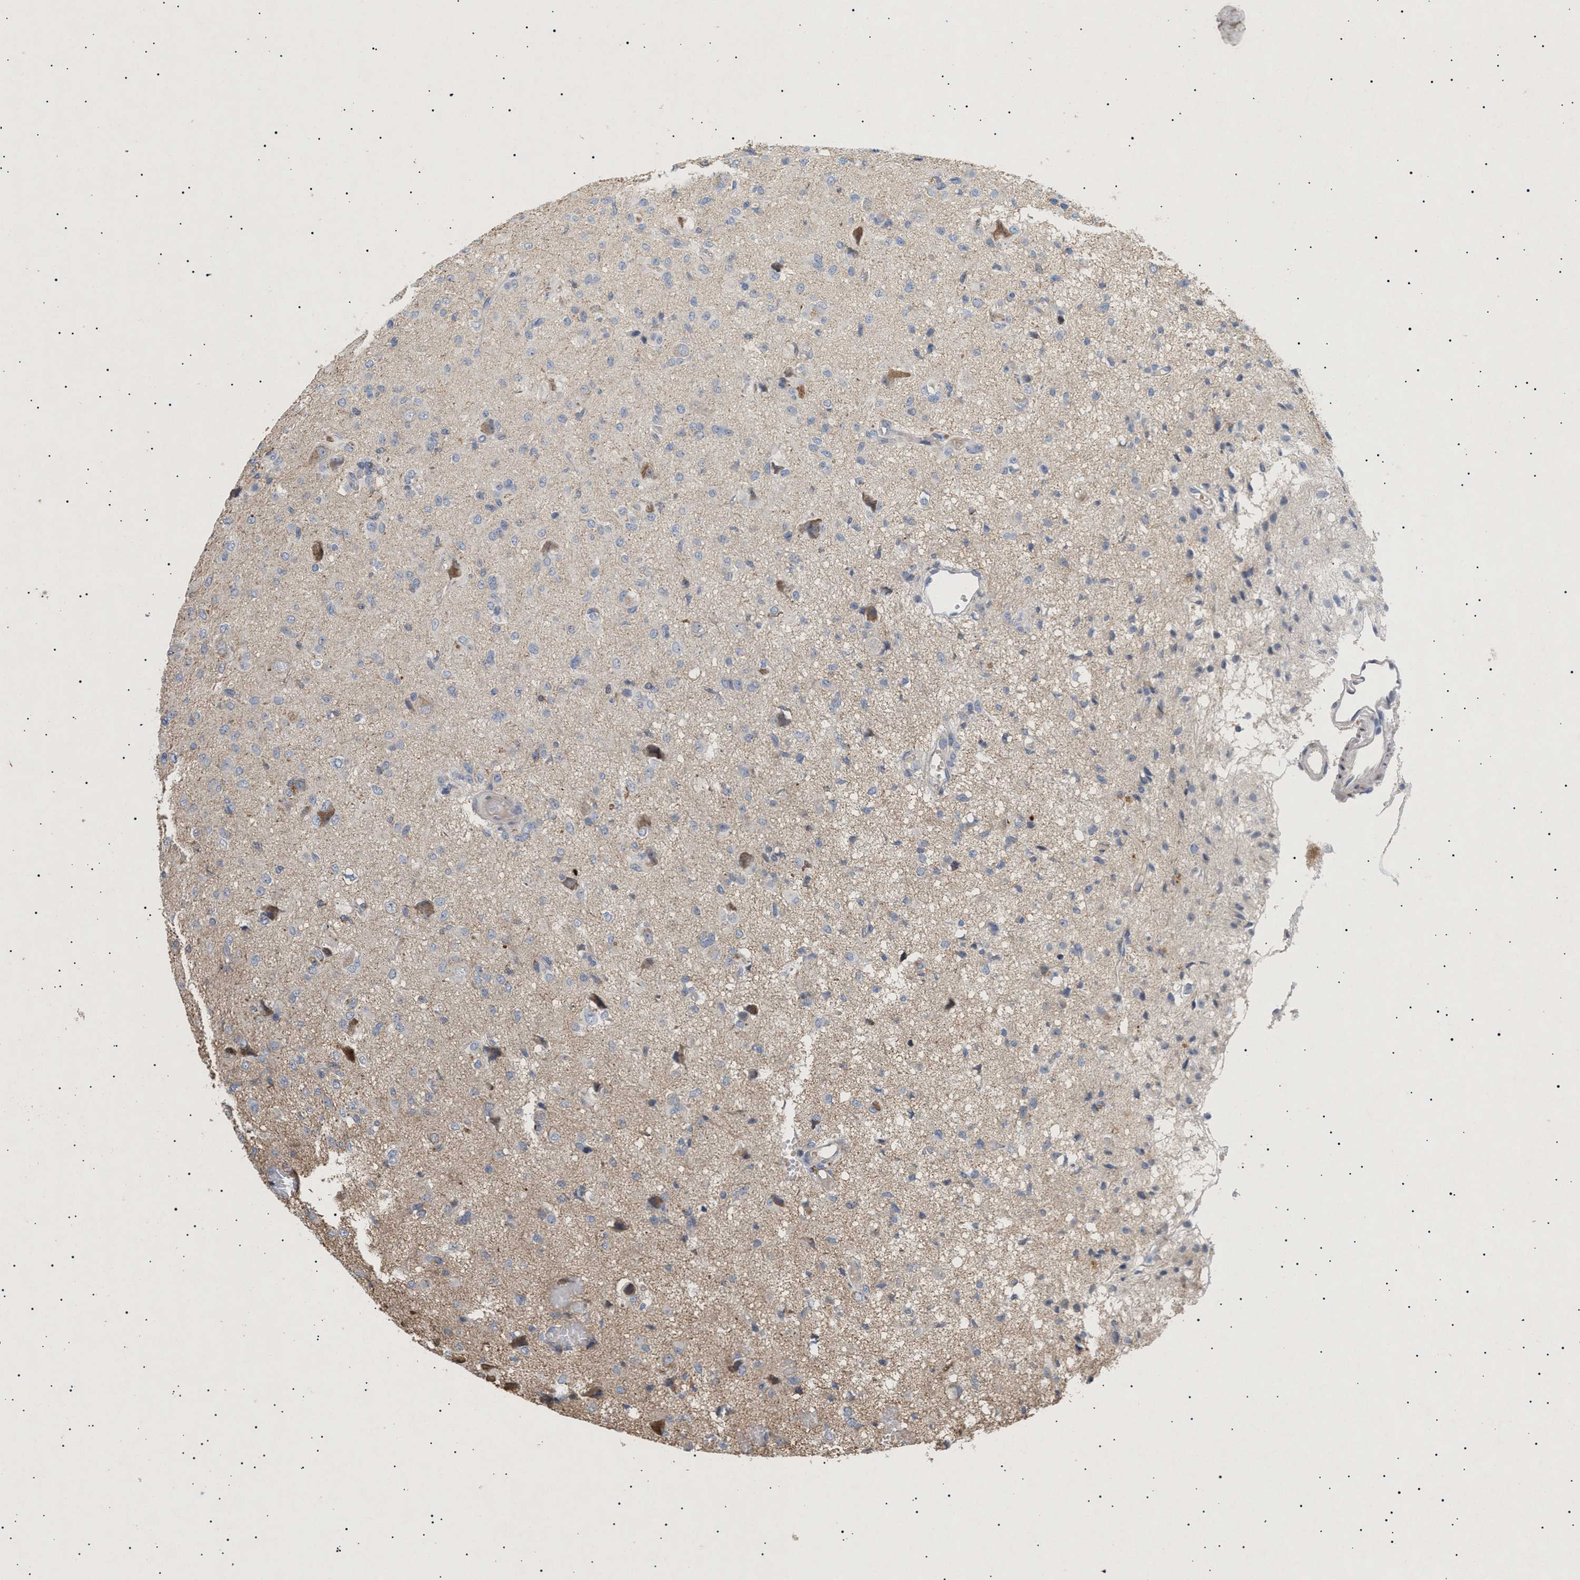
{"staining": {"intensity": "moderate", "quantity": "<25%", "location": "cytoplasmic/membranous"}, "tissue": "glioma", "cell_type": "Tumor cells", "image_type": "cancer", "snomed": [{"axis": "morphology", "description": "Glioma, malignant, High grade"}, {"axis": "topography", "description": "Brain"}], "caption": "Brown immunohistochemical staining in human glioma reveals moderate cytoplasmic/membranous positivity in about <25% of tumor cells.", "gene": "SIRT5", "patient": {"sex": "female", "age": 59}}